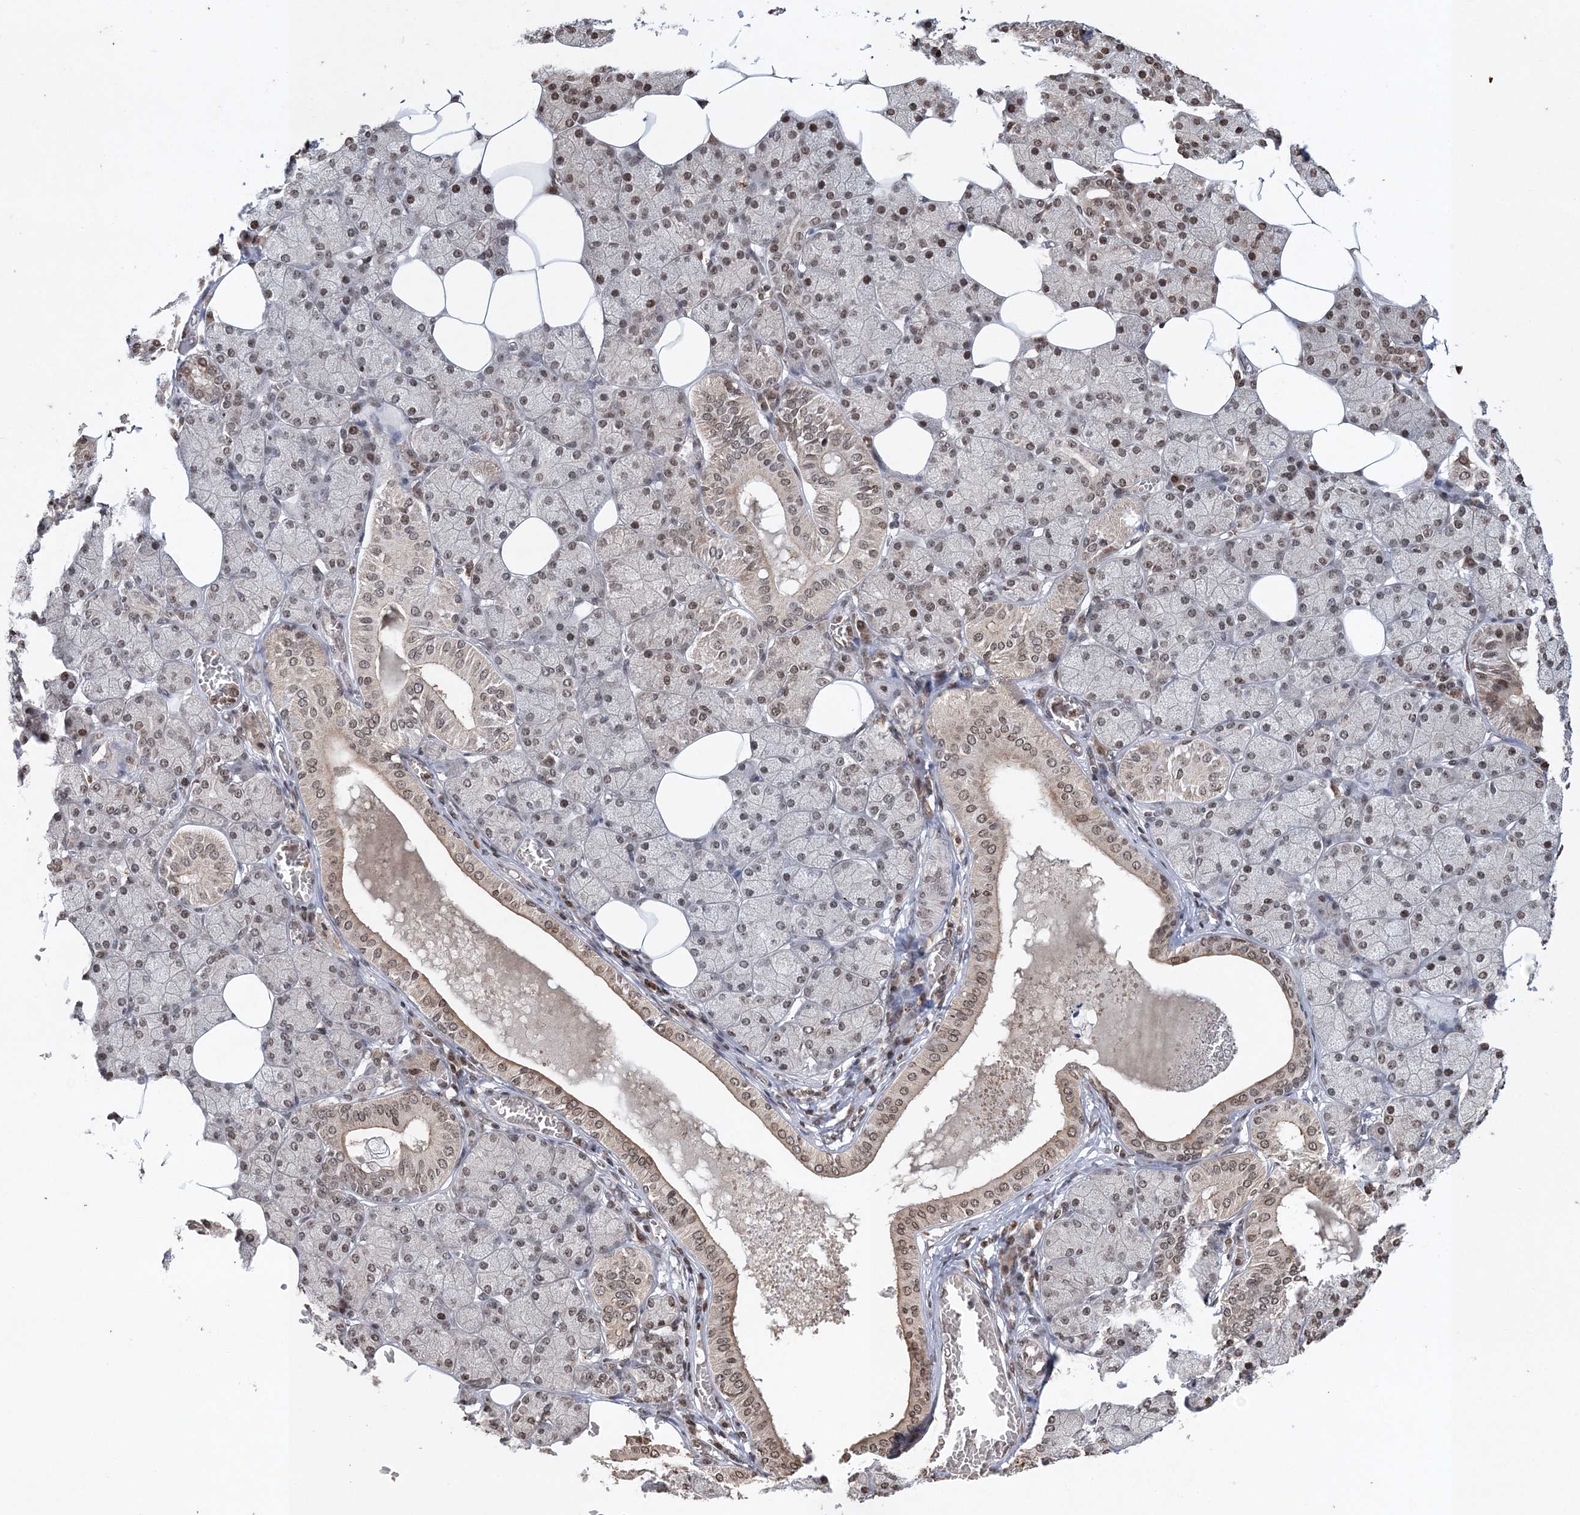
{"staining": {"intensity": "moderate", "quantity": "25%-75%", "location": "nuclear"}, "tissue": "salivary gland", "cell_type": "Glandular cells", "image_type": "normal", "snomed": [{"axis": "morphology", "description": "Normal tissue, NOS"}, {"axis": "topography", "description": "Salivary gland"}], "caption": "Immunohistochemistry photomicrograph of benign human salivary gland stained for a protein (brown), which demonstrates medium levels of moderate nuclear expression in approximately 25%-75% of glandular cells.", "gene": "NEDD9", "patient": {"sex": "female", "age": 33}}